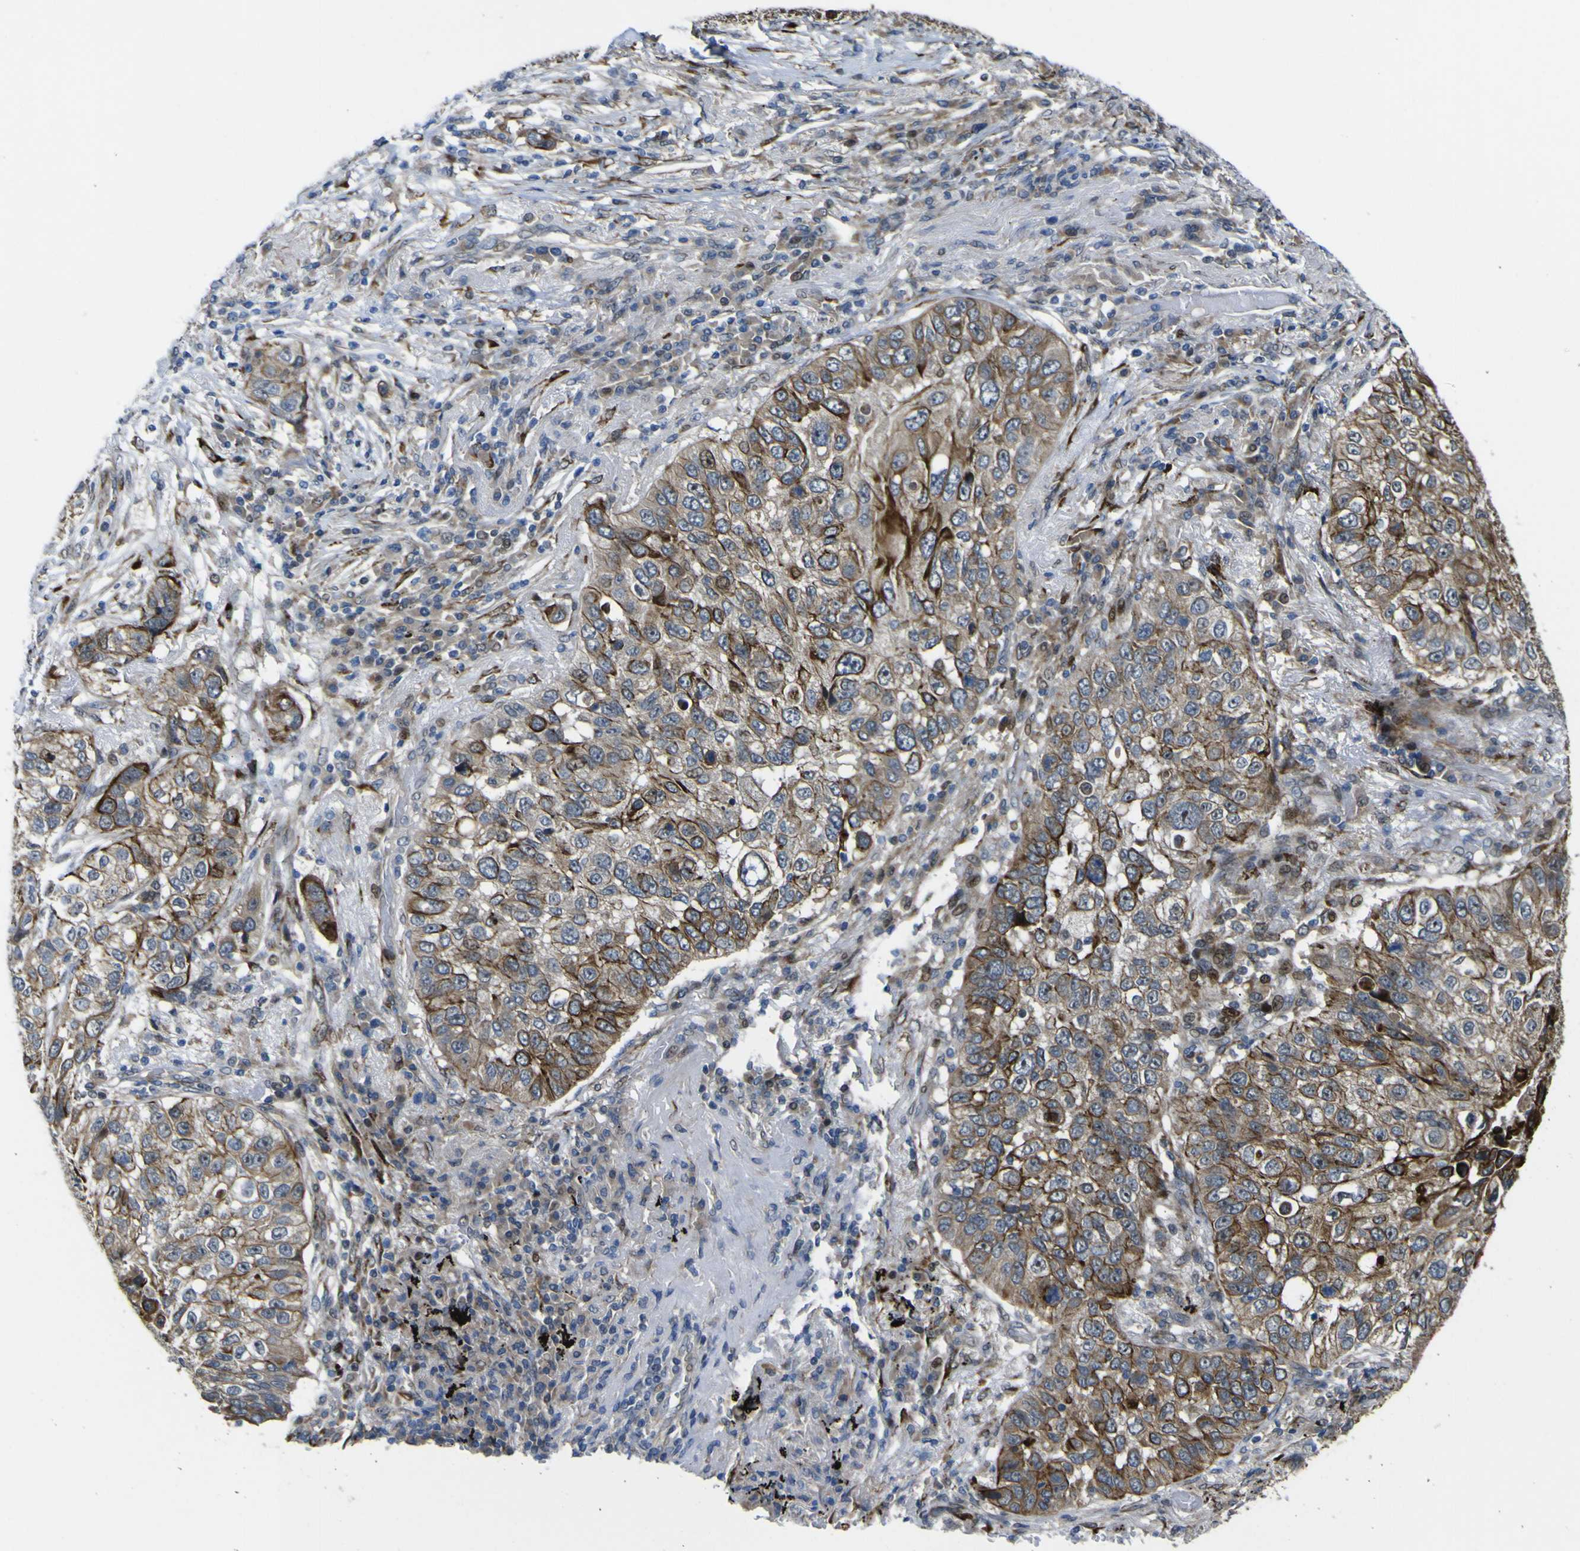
{"staining": {"intensity": "moderate", "quantity": ">75%", "location": "cytoplasmic/membranous"}, "tissue": "lung cancer", "cell_type": "Tumor cells", "image_type": "cancer", "snomed": [{"axis": "morphology", "description": "Squamous cell carcinoma, NOS"}, {"axis": "topography", "description": "Lung"}], "caption": "Brown immunohistochemical staining in human lung squamous cell carcinoma shows moderate cytoplasmic/membranous staining in about >75% of tumor cells.", "gene": "LBHD1", "patient": {"sex": "male", "age": 57}}